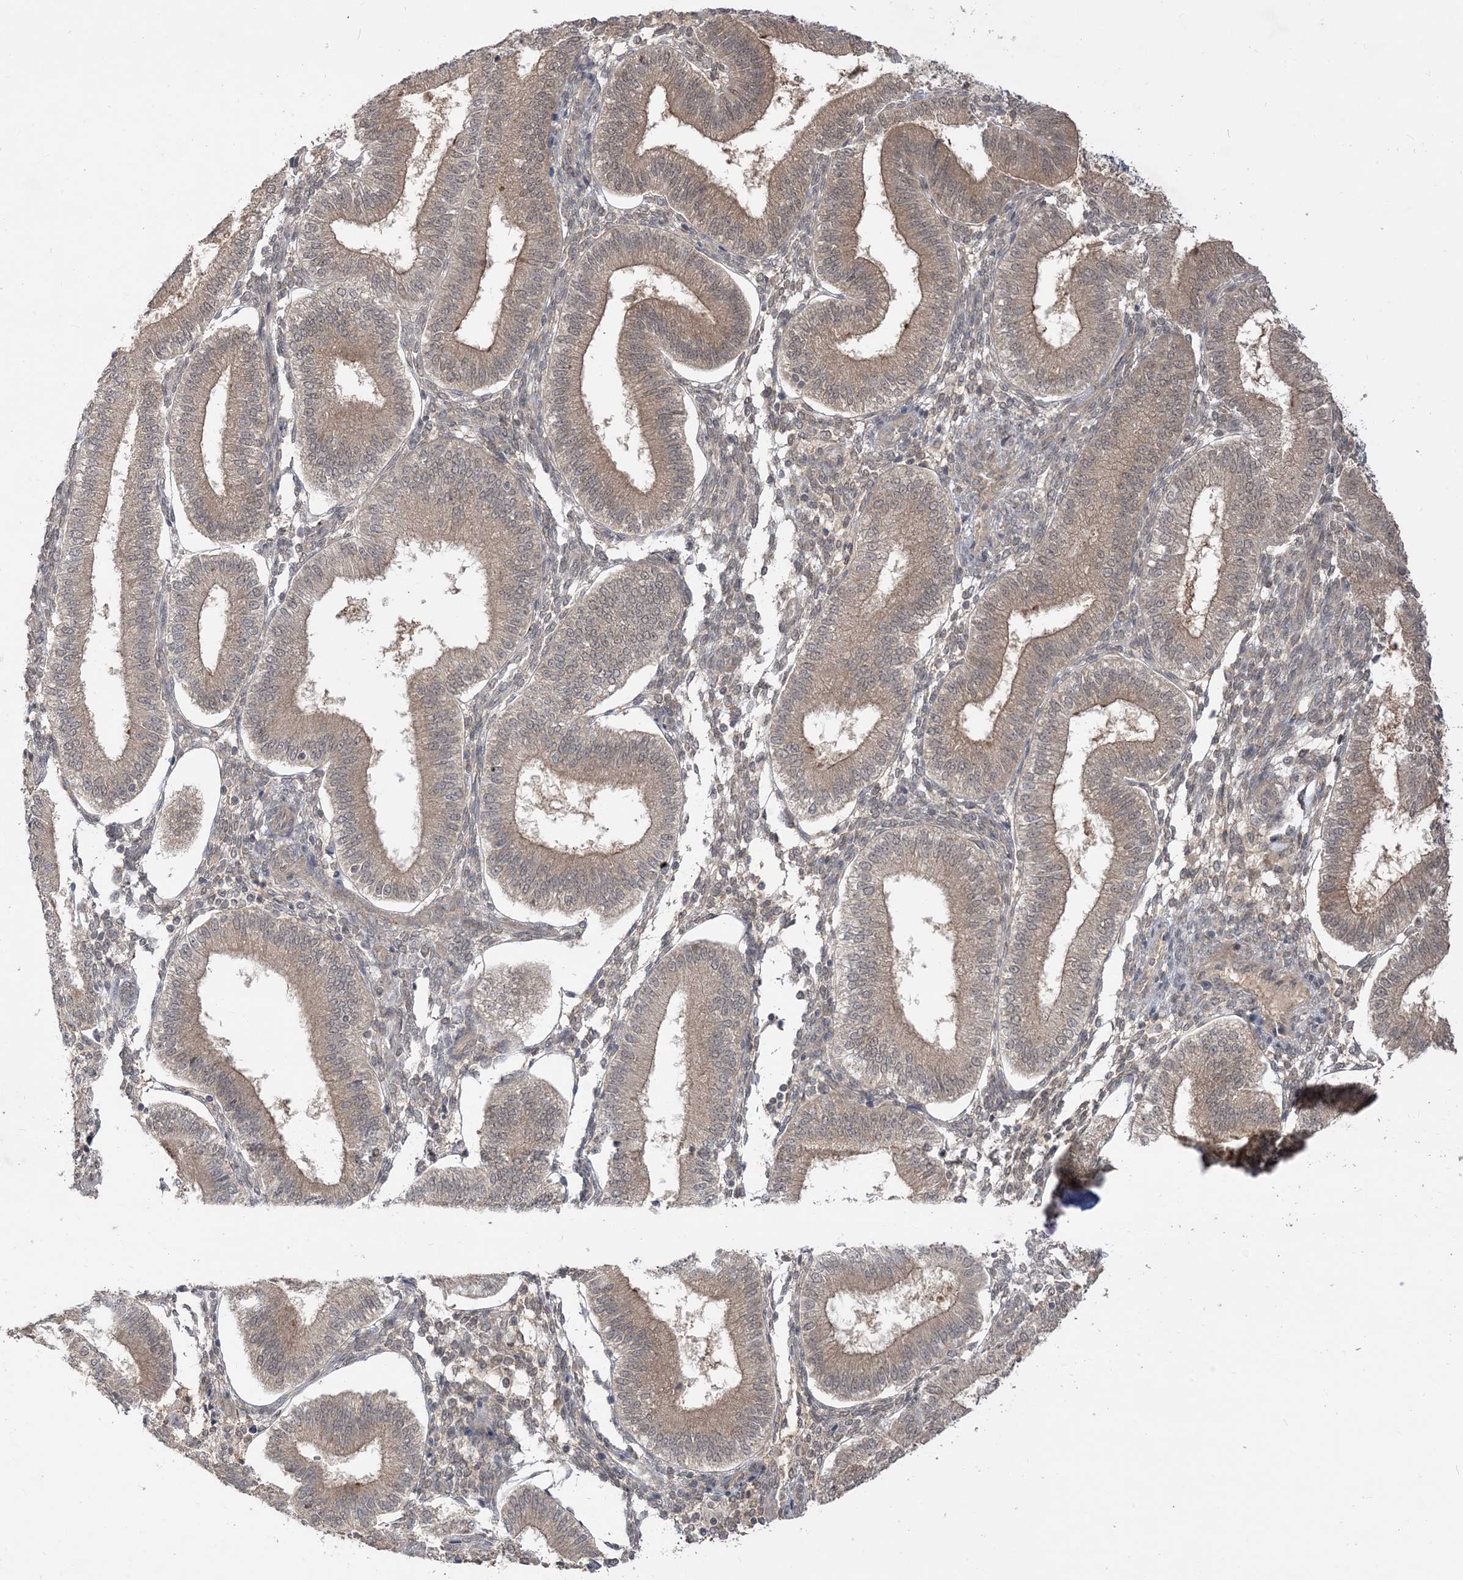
{"staining": {"intensity": "weak", "quantity": "<25%", "location": "nuclear"}, "tissue": "endometrium", "cell_type": "Cells in endometrial stroma", "image_type": "normal", "snomed": [{"axis": "morphology", "description": "Normal tissue, NOS"}, {"axis": "topography", "description": "Endometrium"}], "caption": "This image is of normal endometrium stained with IHC to label a protein in brown with the nuclei are counter-stained blue. There is no staining in cells in endometrial stroma.", "gene": "TBCC", "patient": {"sex": "female", "age": 39}}